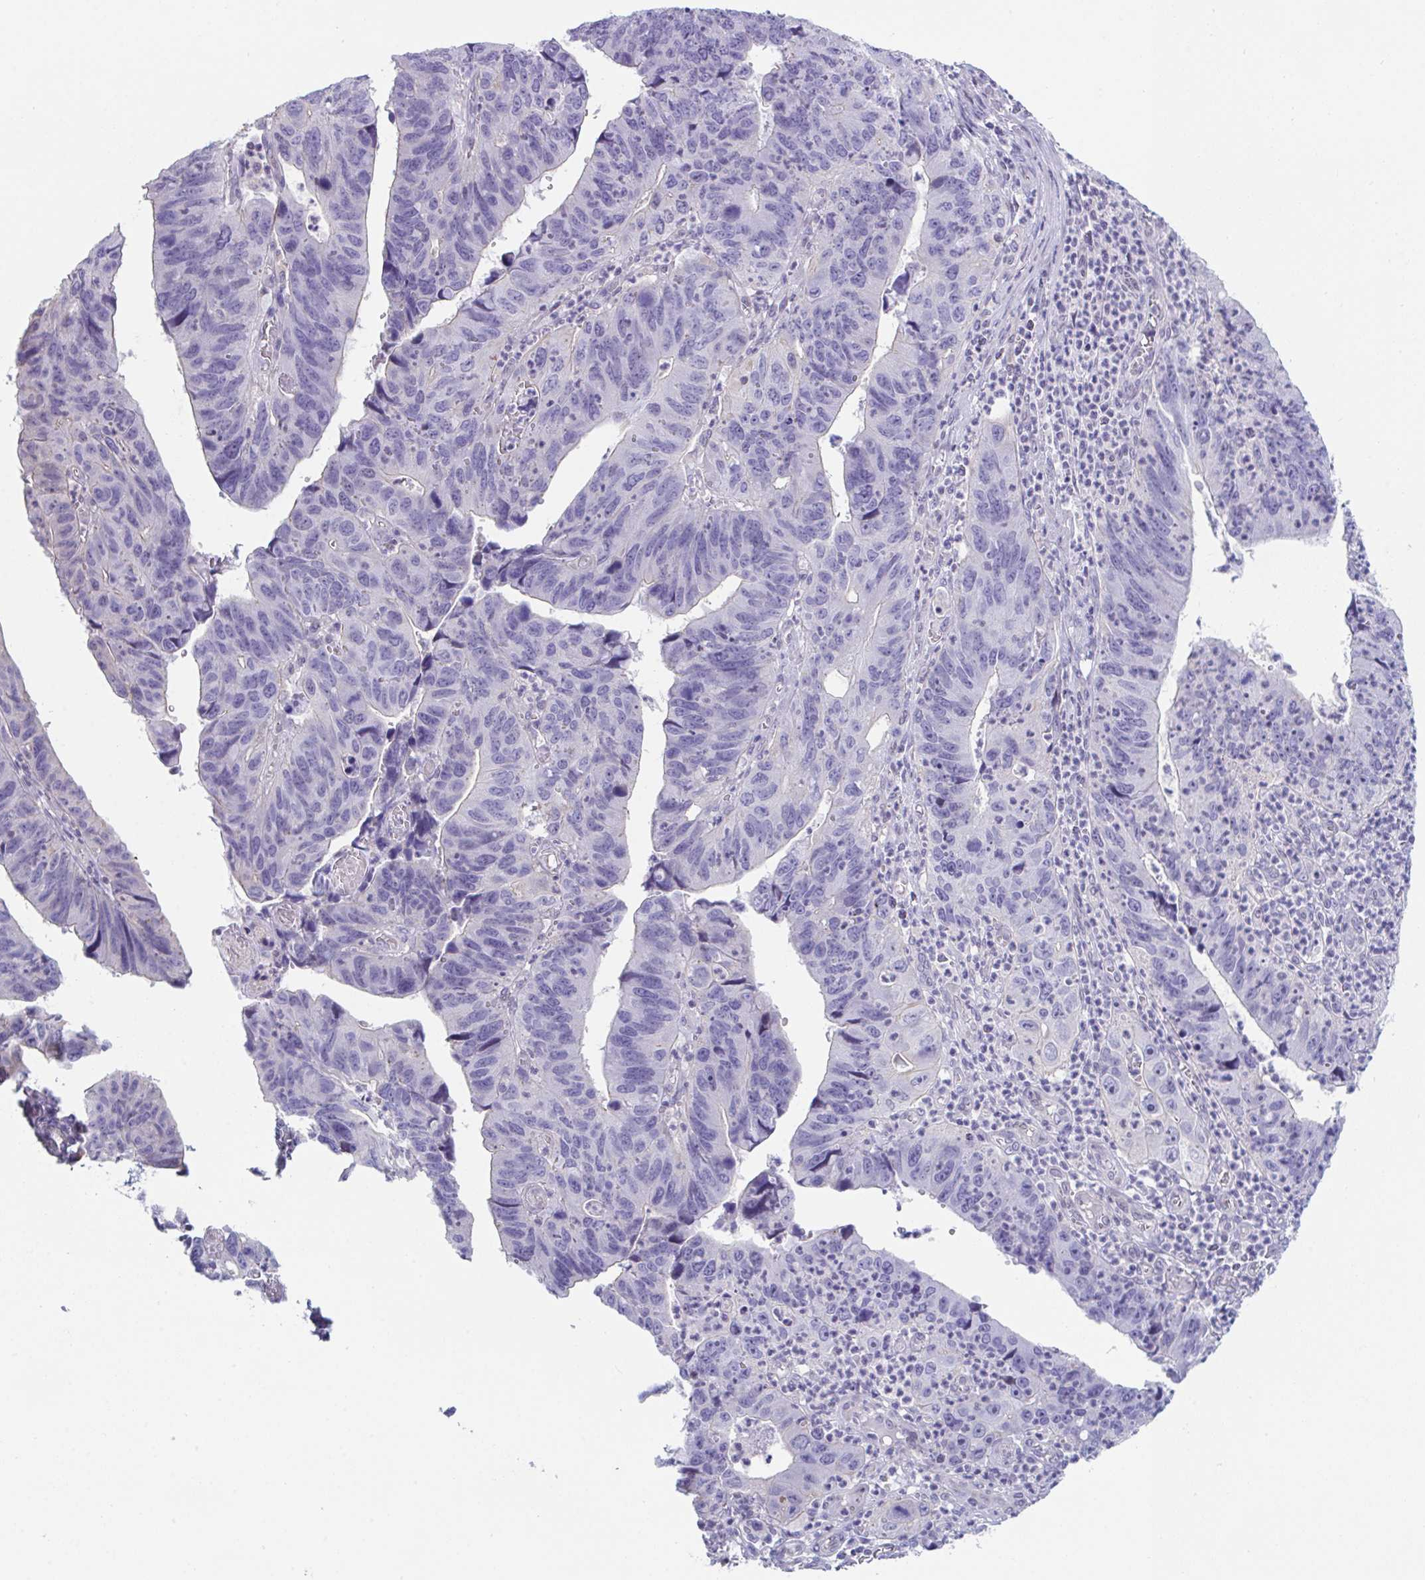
{"staining": {"intensity": "negative", "quantity": "none", "location": "none"}, "tissue": "stomach cancer", "cell_type": "Tumor cells", "image_type": "cancer", "snomed": [{"axis": "morphology", "description": "Adenocarcinoma, NOS"}, {"axis": "topography", "description": "Stomach"}], "caption": "A photomicrograph of human stomach cancer is negative for staining in tumor cells. The staining was performed using DAB (3,3'-diaminobenzidine) to visualize the protein expression in brown, while the nuclei were stained in blue with hematoxylin (Magnification: 20x).", "gene": "ATP6V0D2", "patient": {"sex": "male", "age": 59}}